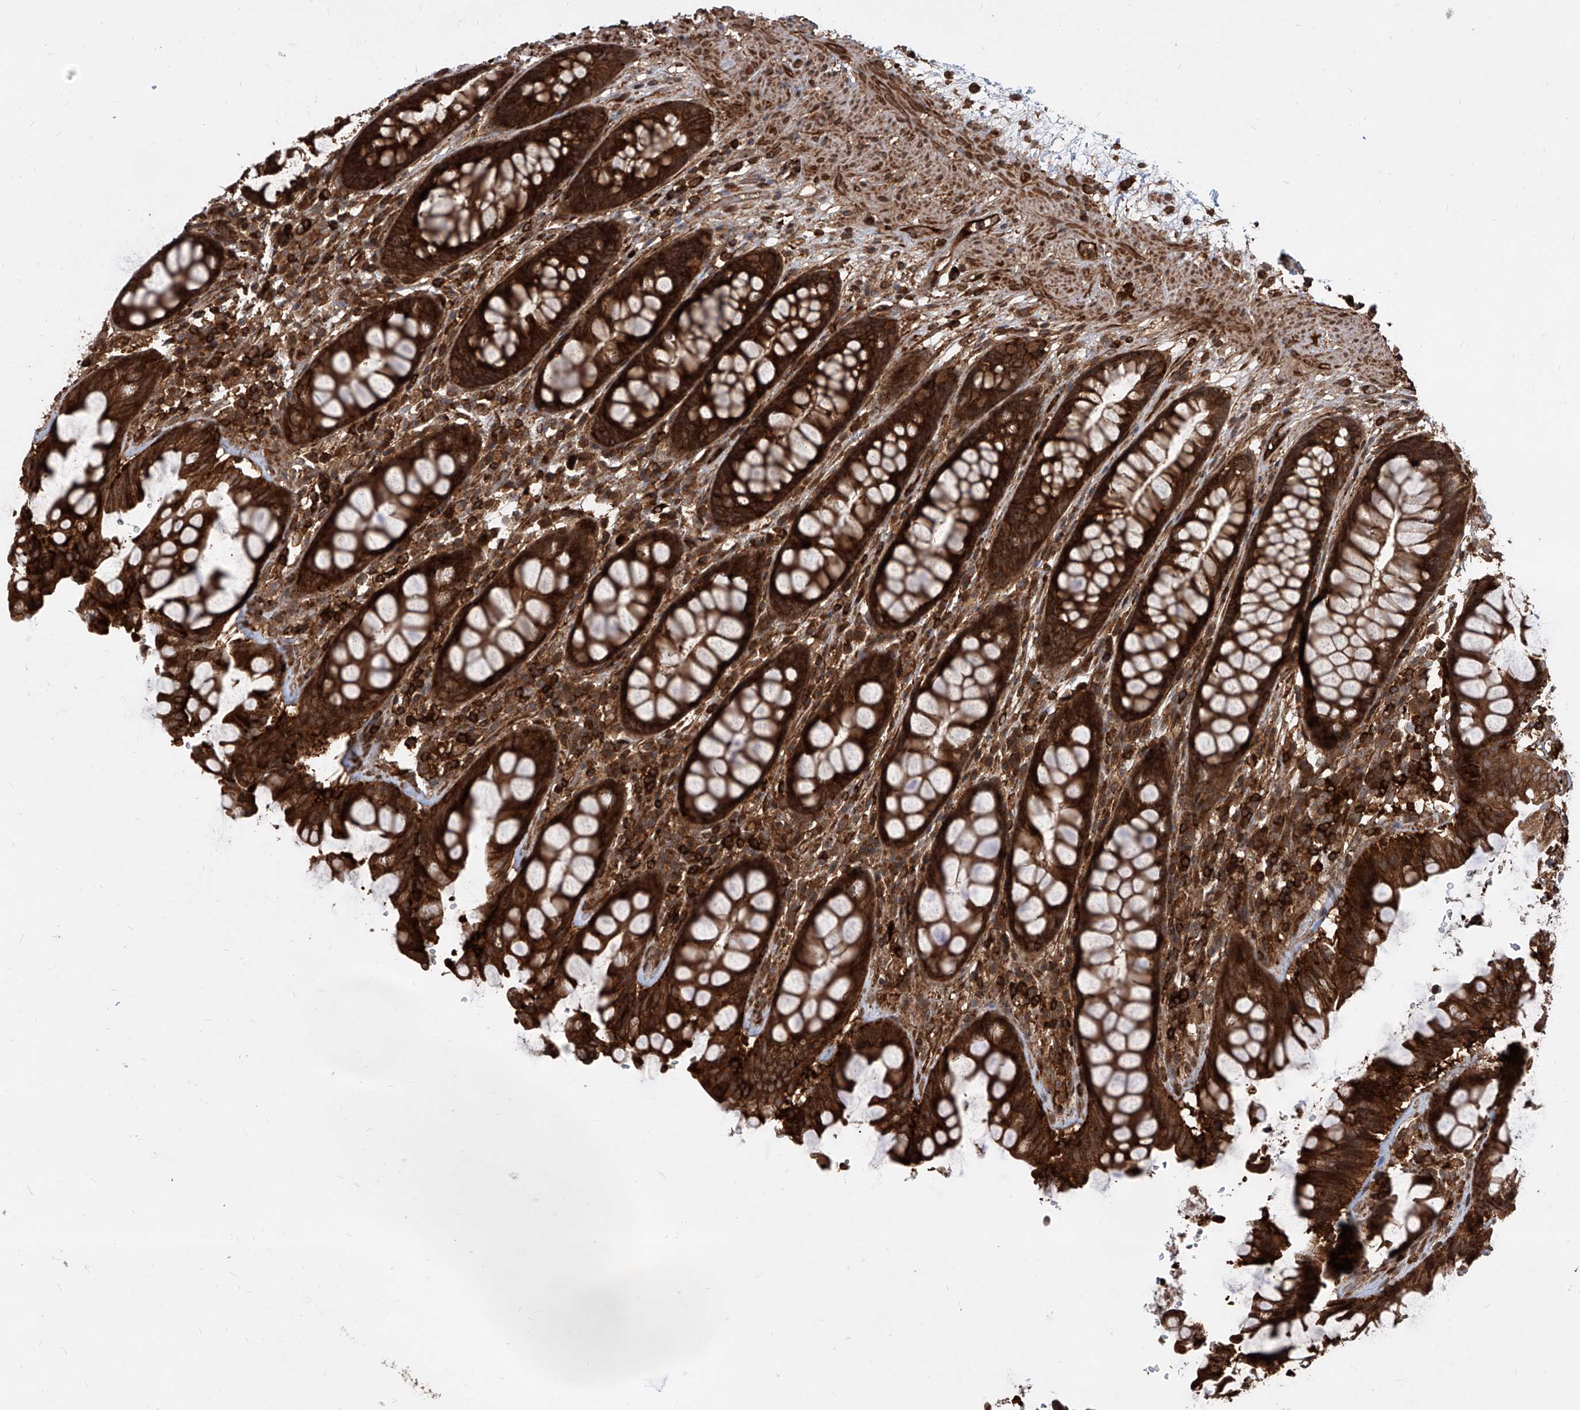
{"staining": {"intensity": "strong", "quantity": ">75%", "location": "cytoplasmic/membranous"}, "tissue": "rectum", "cell_type": "Glandular cells", "image_type": "normal", "snomed": [{"axis": "morphology", "description": "Normal tissue, NOS"}, {"axis": "topography", "description": "Rectum"}], "caption": "Strong cytoplasmic/membranous expression for a protein is present in about >75% of glandular cells of unremarkable rectum using IHC.", "gene": "MAGED2", "patient": {"sex": "male", "age": 64}}